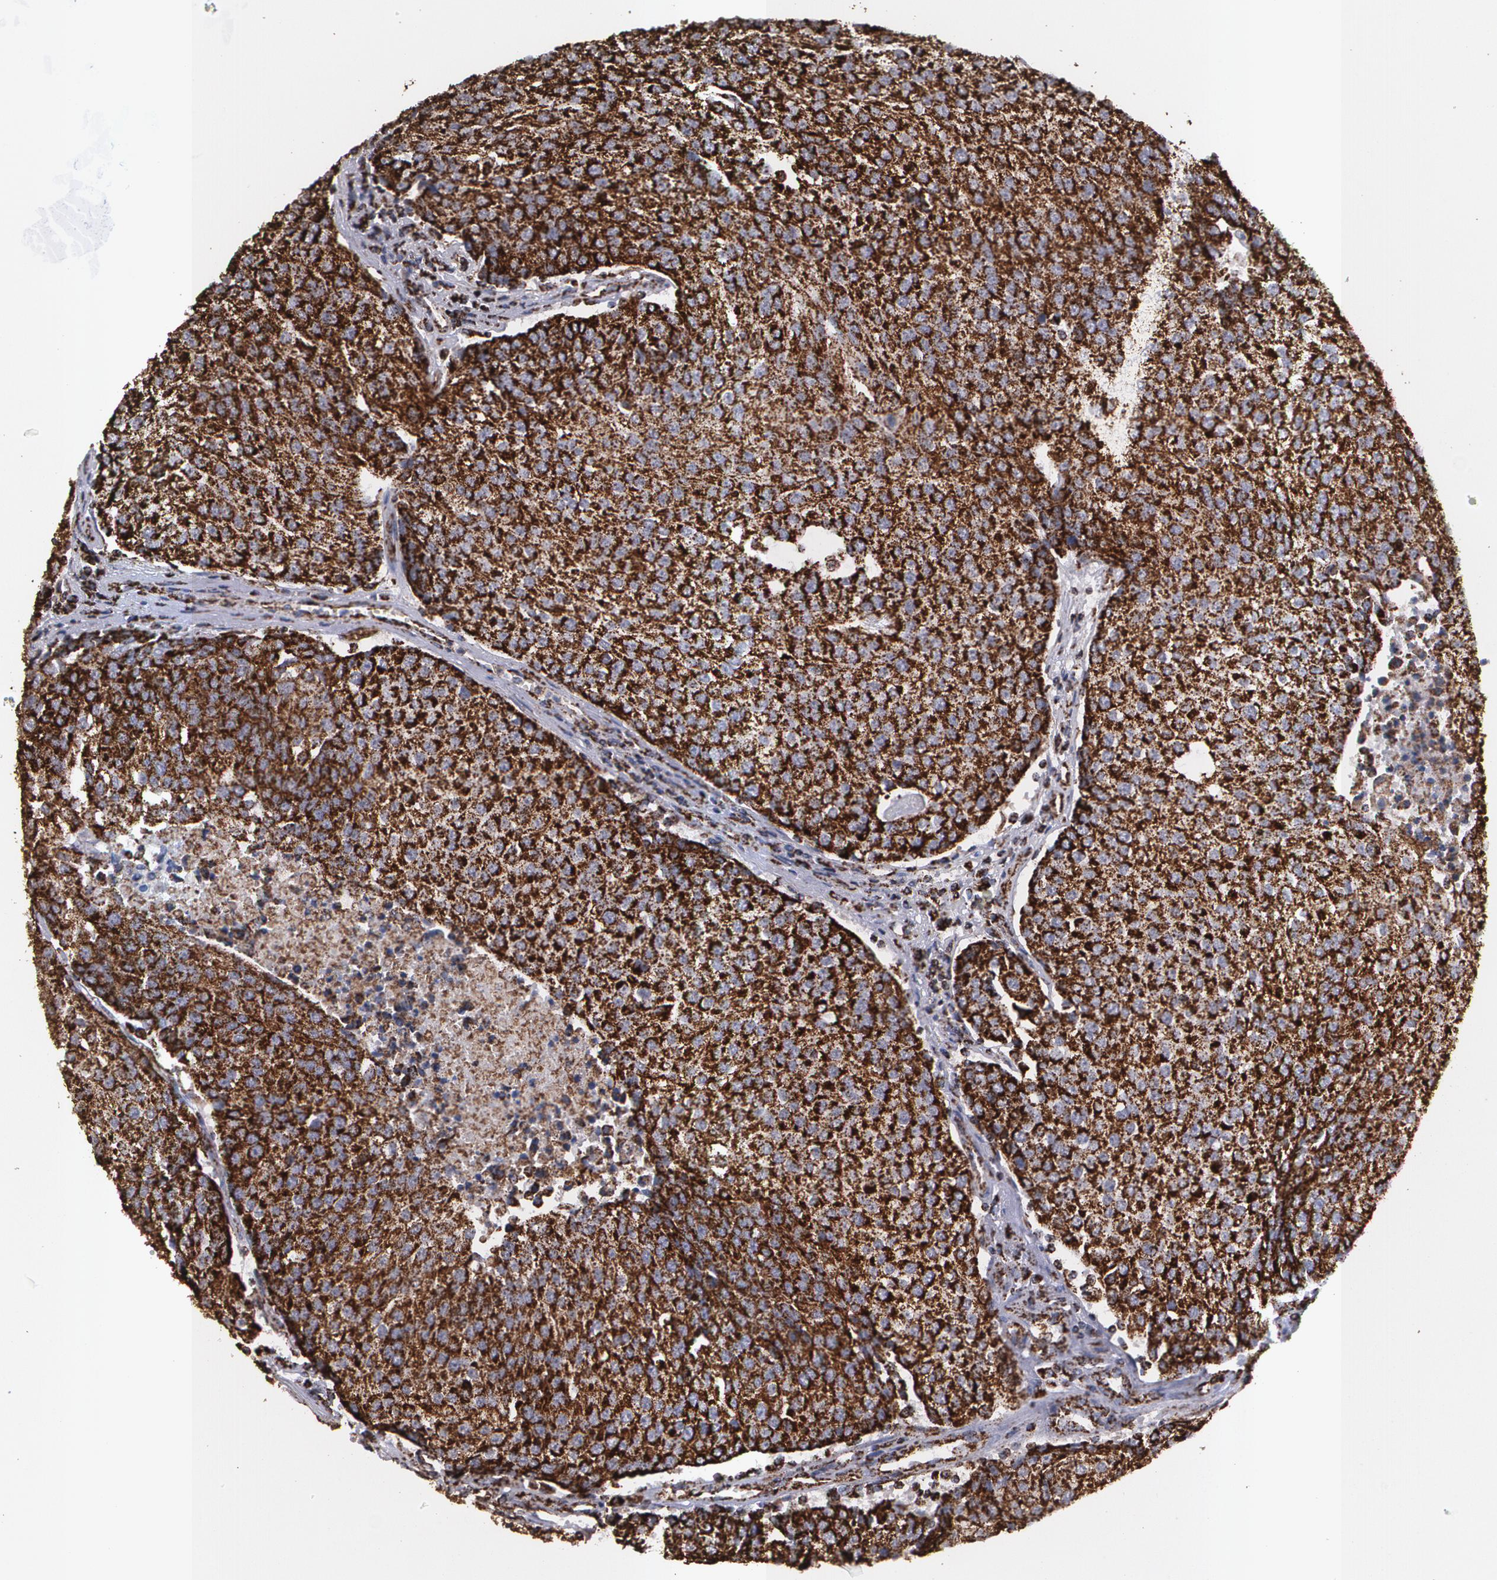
{"staining": {"intensity": "strong", "quantity": ">75%", "location": "cytoplasmic/membranous"}, "tissue": "urothelial cancer", "cell_type": "Tumor cells", "image_type": "cancer", "snomed": [{"axis": "morphology", "description": "Urothelial carcinoma, High grade"}, {"axis": "topography", "description": "Urinary bladder"}], "caption": "Protein expression analysis of urothelial cancer exhibits strong cytoplasmic/membranous staining in about >75% of tumor cells.", "gene": "HSPD1", "patient": {"sex": "female", "age": 85}}